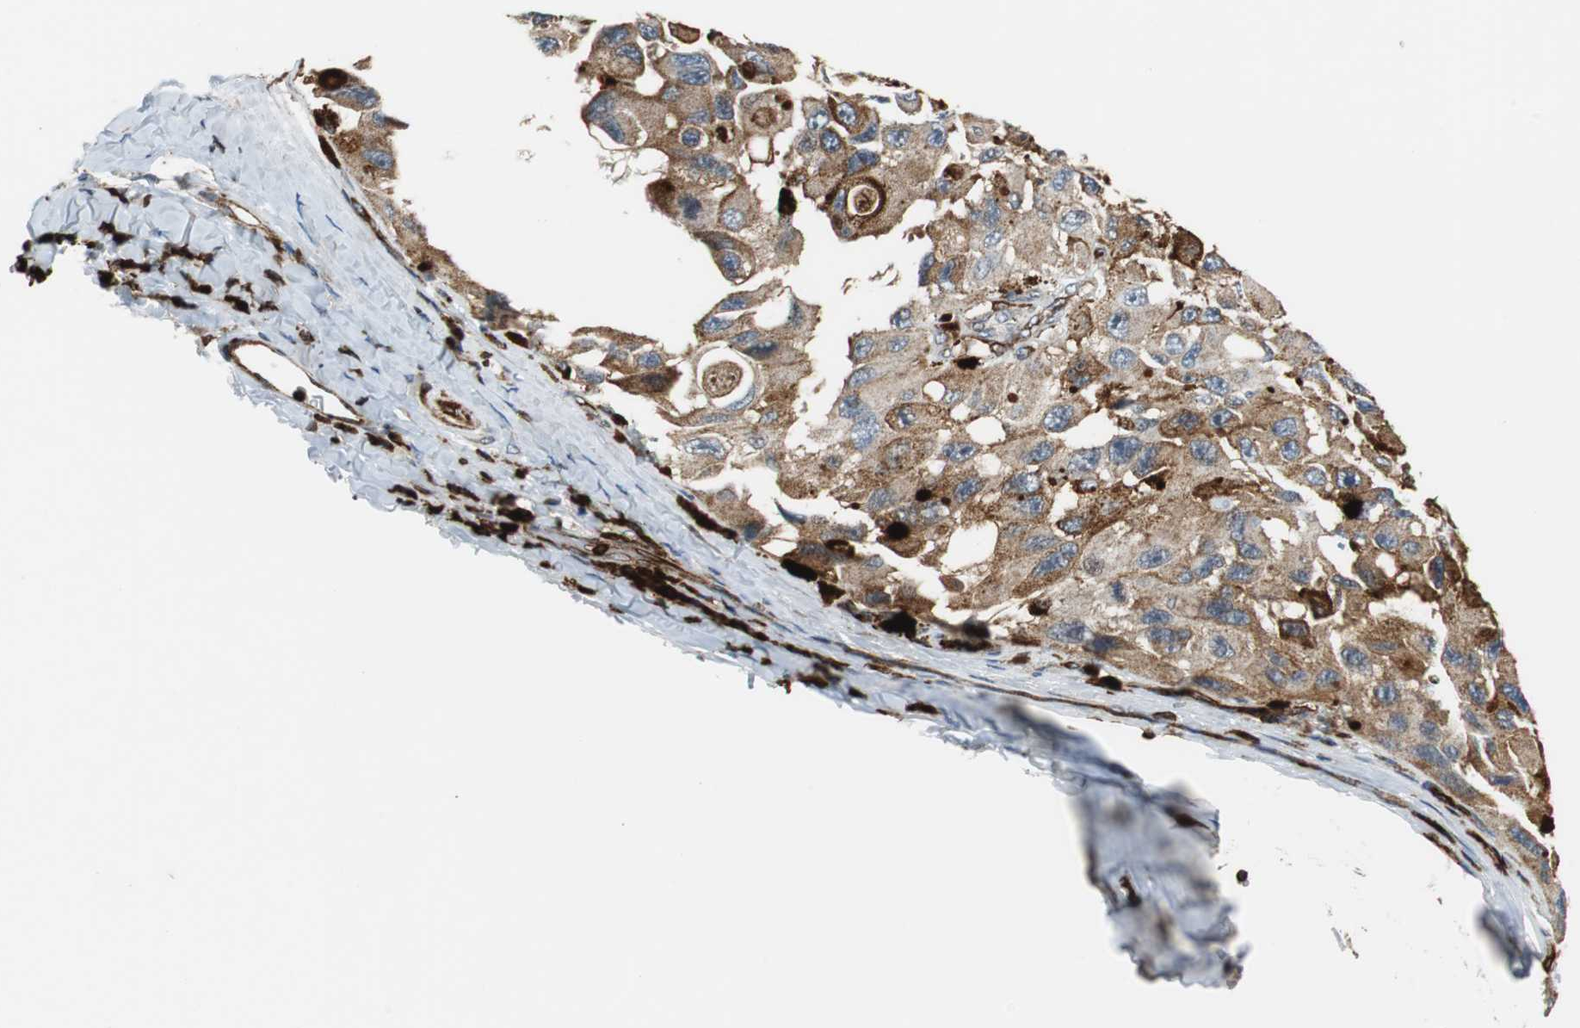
{"staining": {"intensity": "strong", "quantity": ">75%", "location": "cytoplasmic/membranous"}, "tissue": "melanoma", "cell_type": "Tumor cells", "image_type": "cancer", "snomed": [{"axis": "morphology", "description": "Malignant melanoma, NOS"}, {"axis": "topography", "description": "Skin"}], "caption": "Immunohistochemical staining of melanoma reveals high levels of strong cytoplasmic/membranous protein positivity in approximately >75% of tumor cells. Nuclei are stained in blue.", "gene": "TUBA4A", "patient": {"sex": "female", "age": 73}}